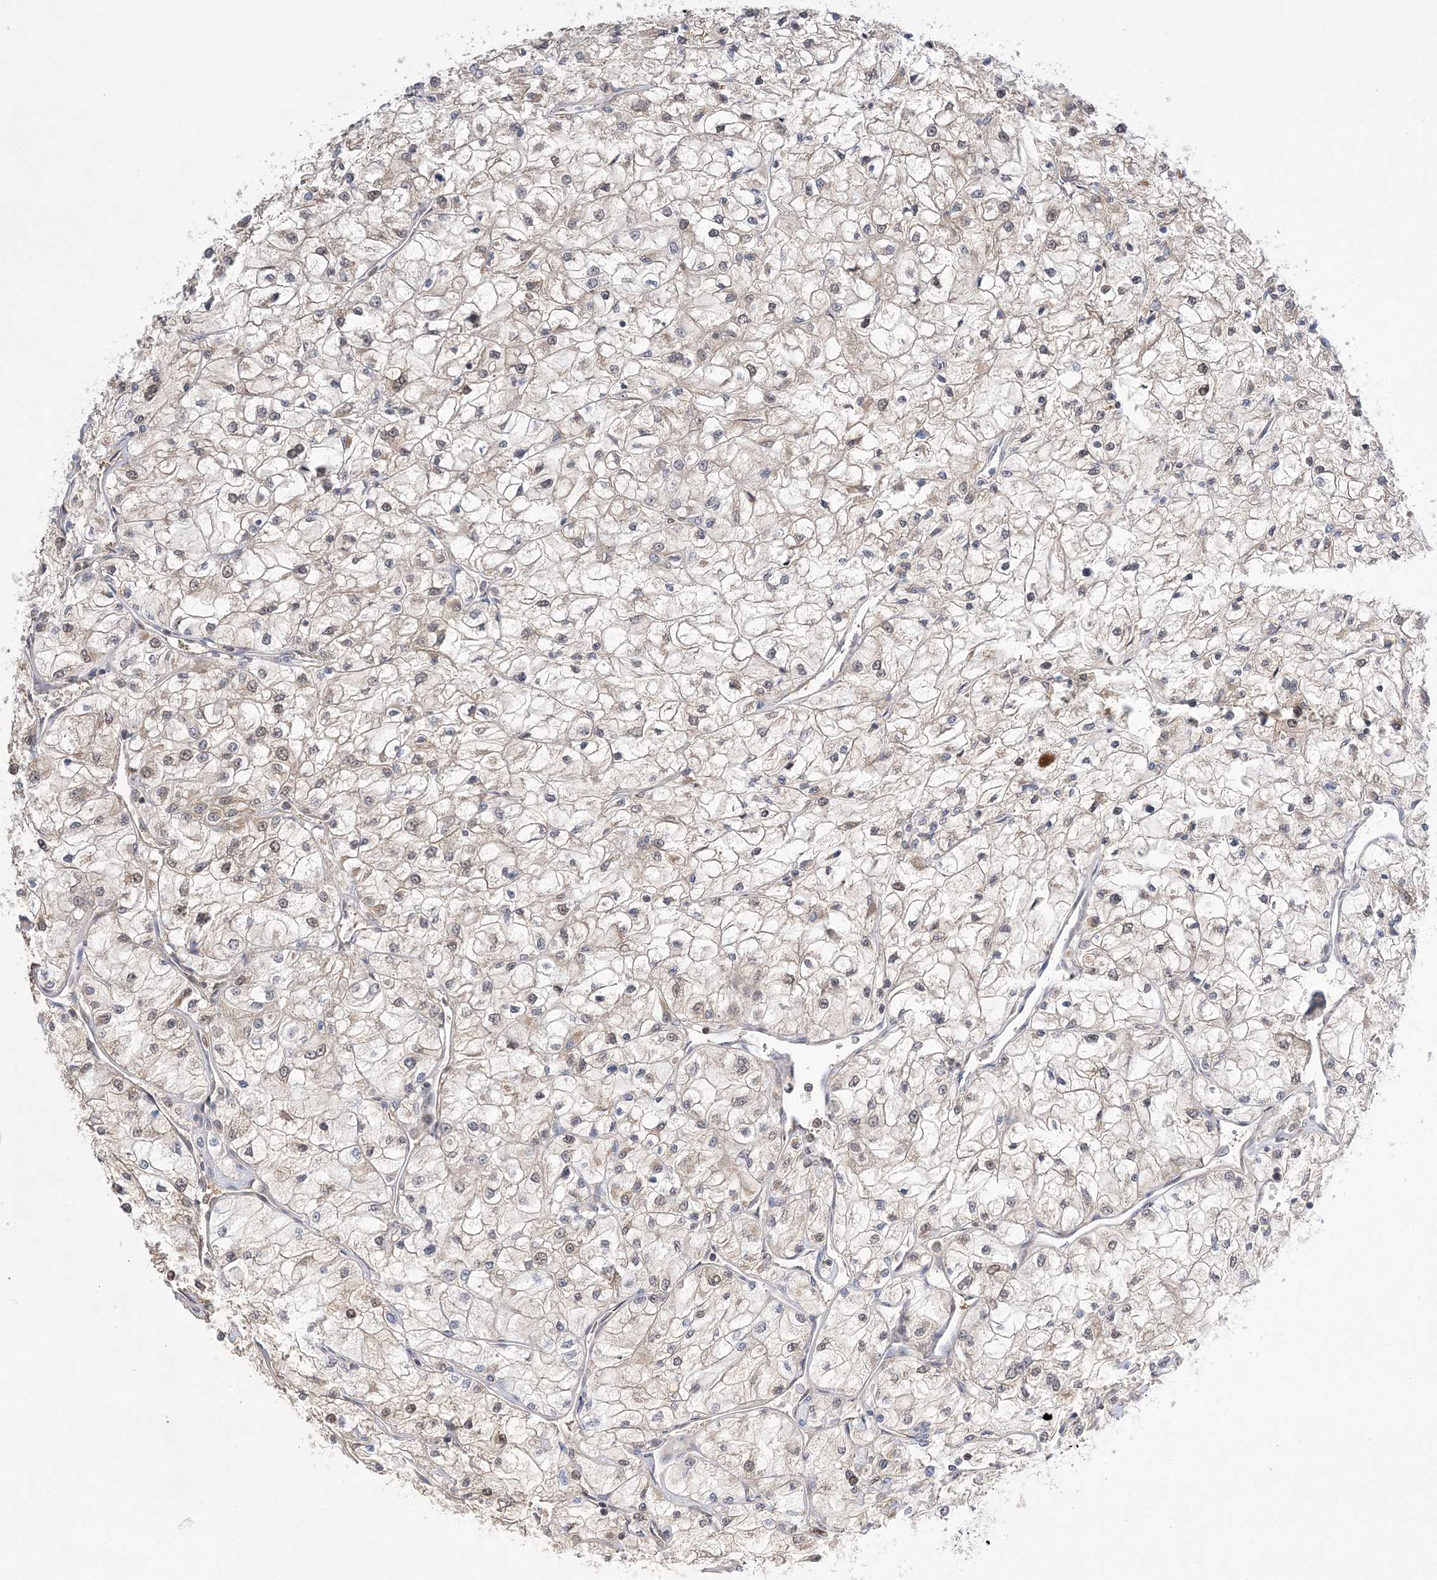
{"staining": {"intensity": "negative", "quantity": "none", "location": "none"}, "tissue": "renal cancer", "cell_type": "Tumor cells", "image_type": "cancer", "snomed": [{"axis": "morphology", "description": "Adenocarcinoma, NOS"}, {"axis": "topography", "description": "Kidney"}], "caption": "The immunohistochemistry histopathology image has no significant positivity in tumor cells of renal cancer (adenocarcinoma) tissue. (DAB immunohistochemistry (IHC) visualized using brightfield microscopy, high magnification).", "gene": "TMEM132B", "patient": {"sex": "male", "age": 80}}